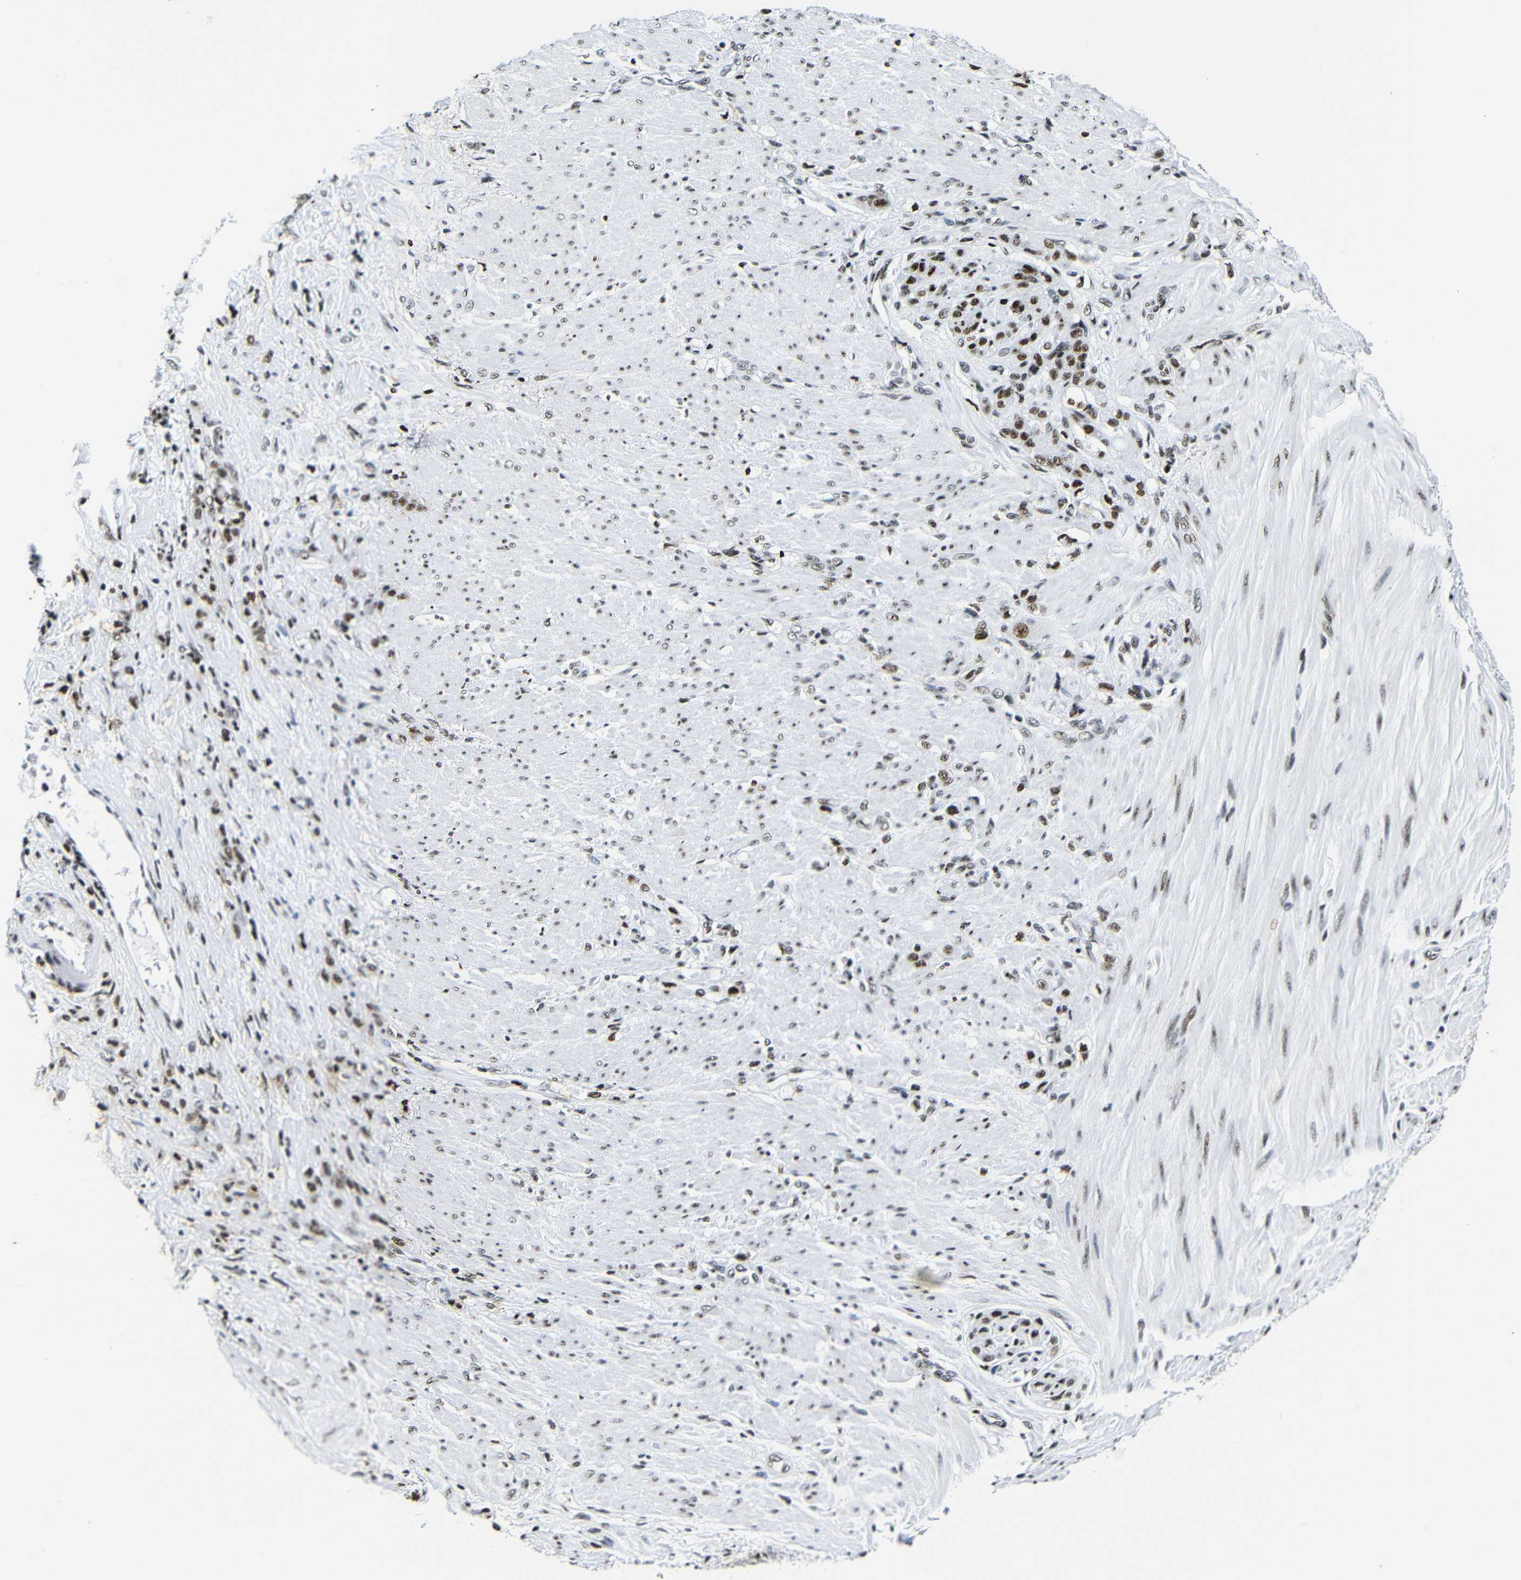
{"staining": {"intensity": "strong", "quantity": ">75%", "location": "nuclear"}, "tissue": "stomach cancer", "cell_type": "Tumor cells", "image_type": "cancer", "snomed": [{"axis": "morphology", "description": "Adenocarcinoma, NOS"}, {"axis": "topography", "description": "Stomach"}], "caption": "There is high levels of strong nuclear positivity in tumor cells of stomach cancer, as demonstrated by immunohistochemical staining (brown color).", "gene": "SRSF1", "patient": {"sex": "male", "age": 82}}